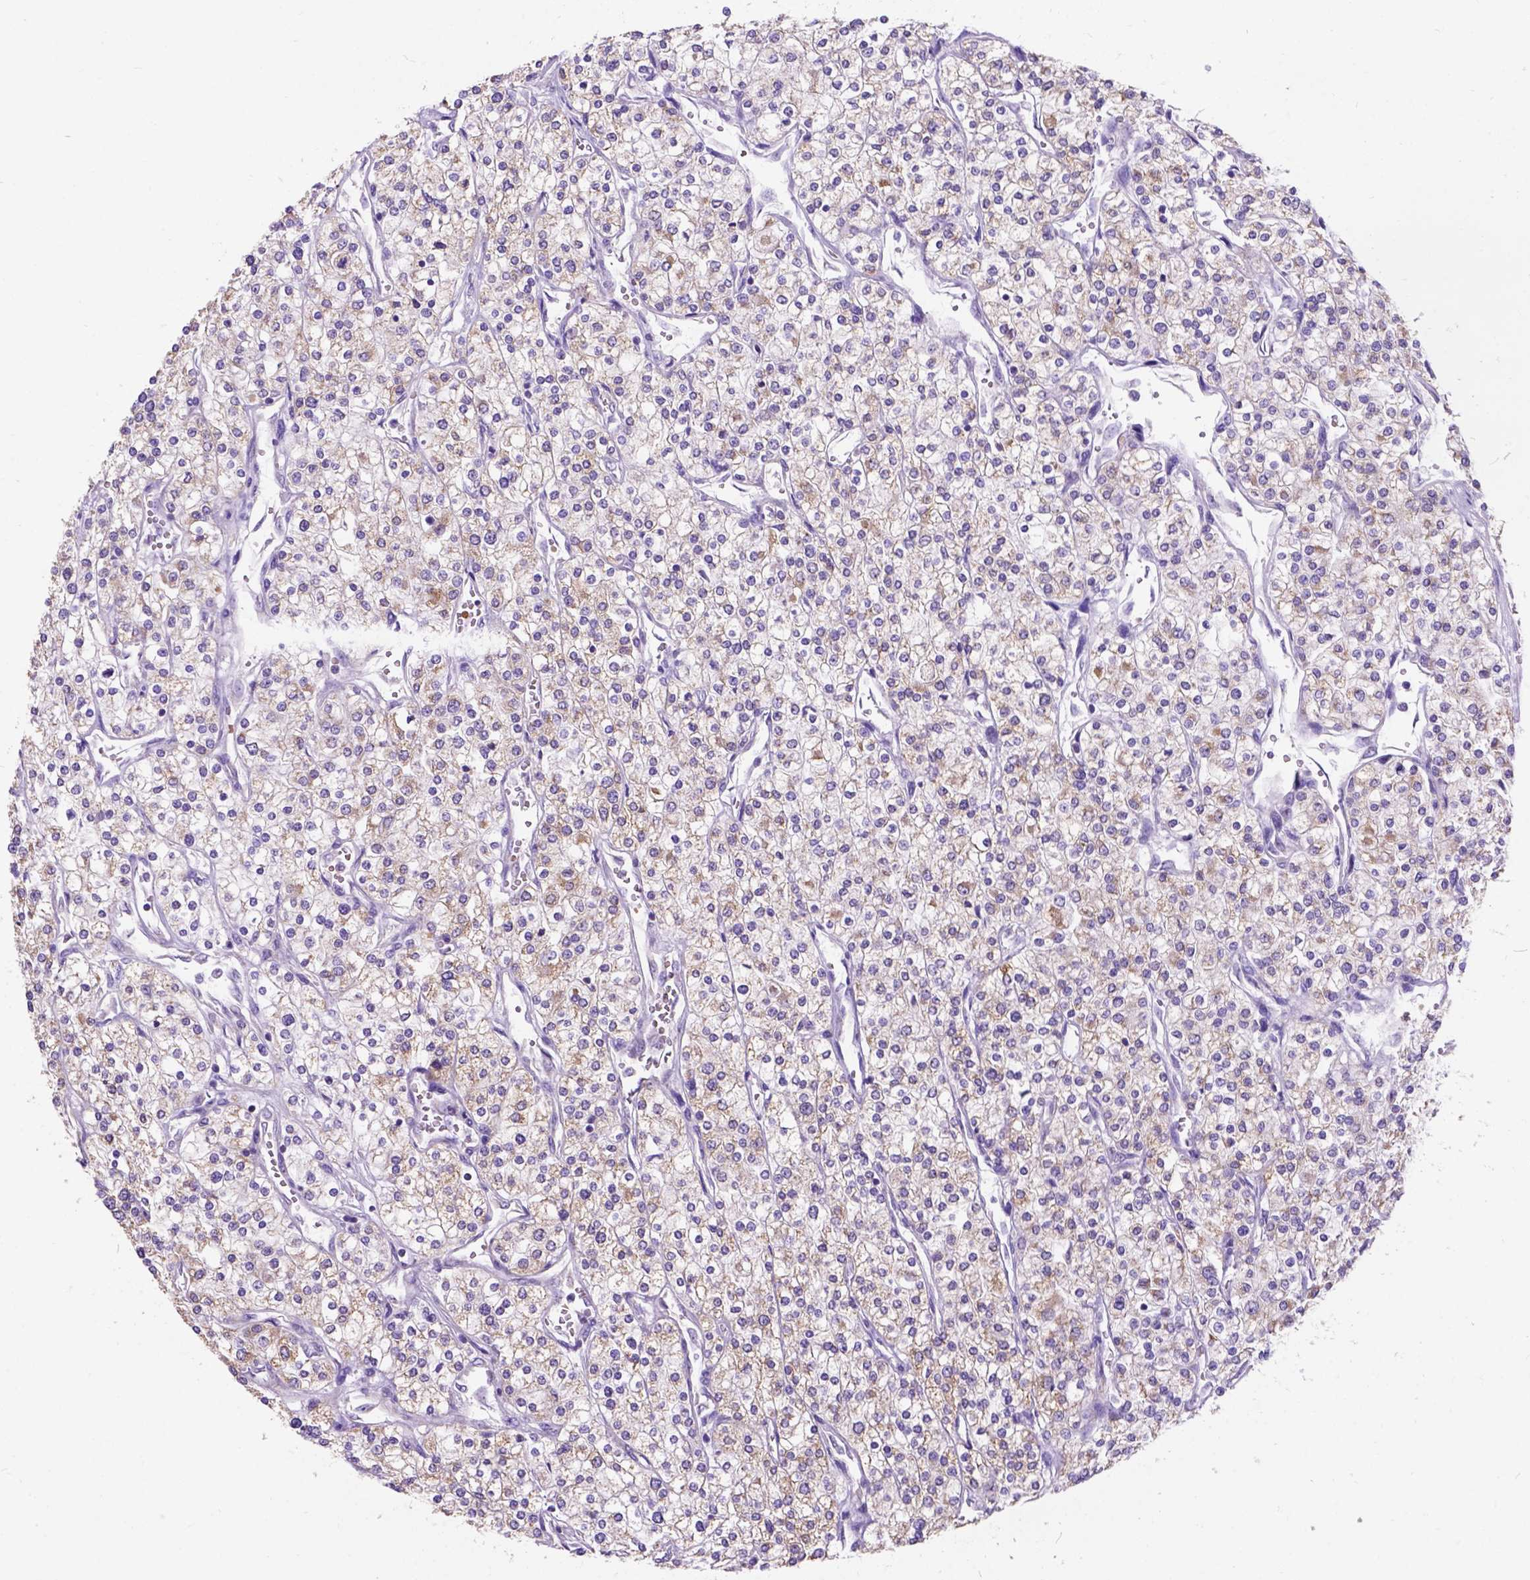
{"staining": {"intensity": "moderate", "quantity": "<25%", "location": "cytoplasmic/membranous"}, "tissue": "renal cancer", "cell_type": "Tumor cells", "image_type": "cancer", "snomed": [{"axis": "morphology", "description": "Adenocarcinoma, NOS"}, {"axis": "topography", "description": "Kidney"}], "caption": "The image reveals immunohistochemical staining of adenocarcinoma (renal). There is moderate cytoplasmic/membranous expression is seen in approximately <25% of tumor cells.", "gene": "L2HGDH", "patient": {"sex": "male", "age": 80}}